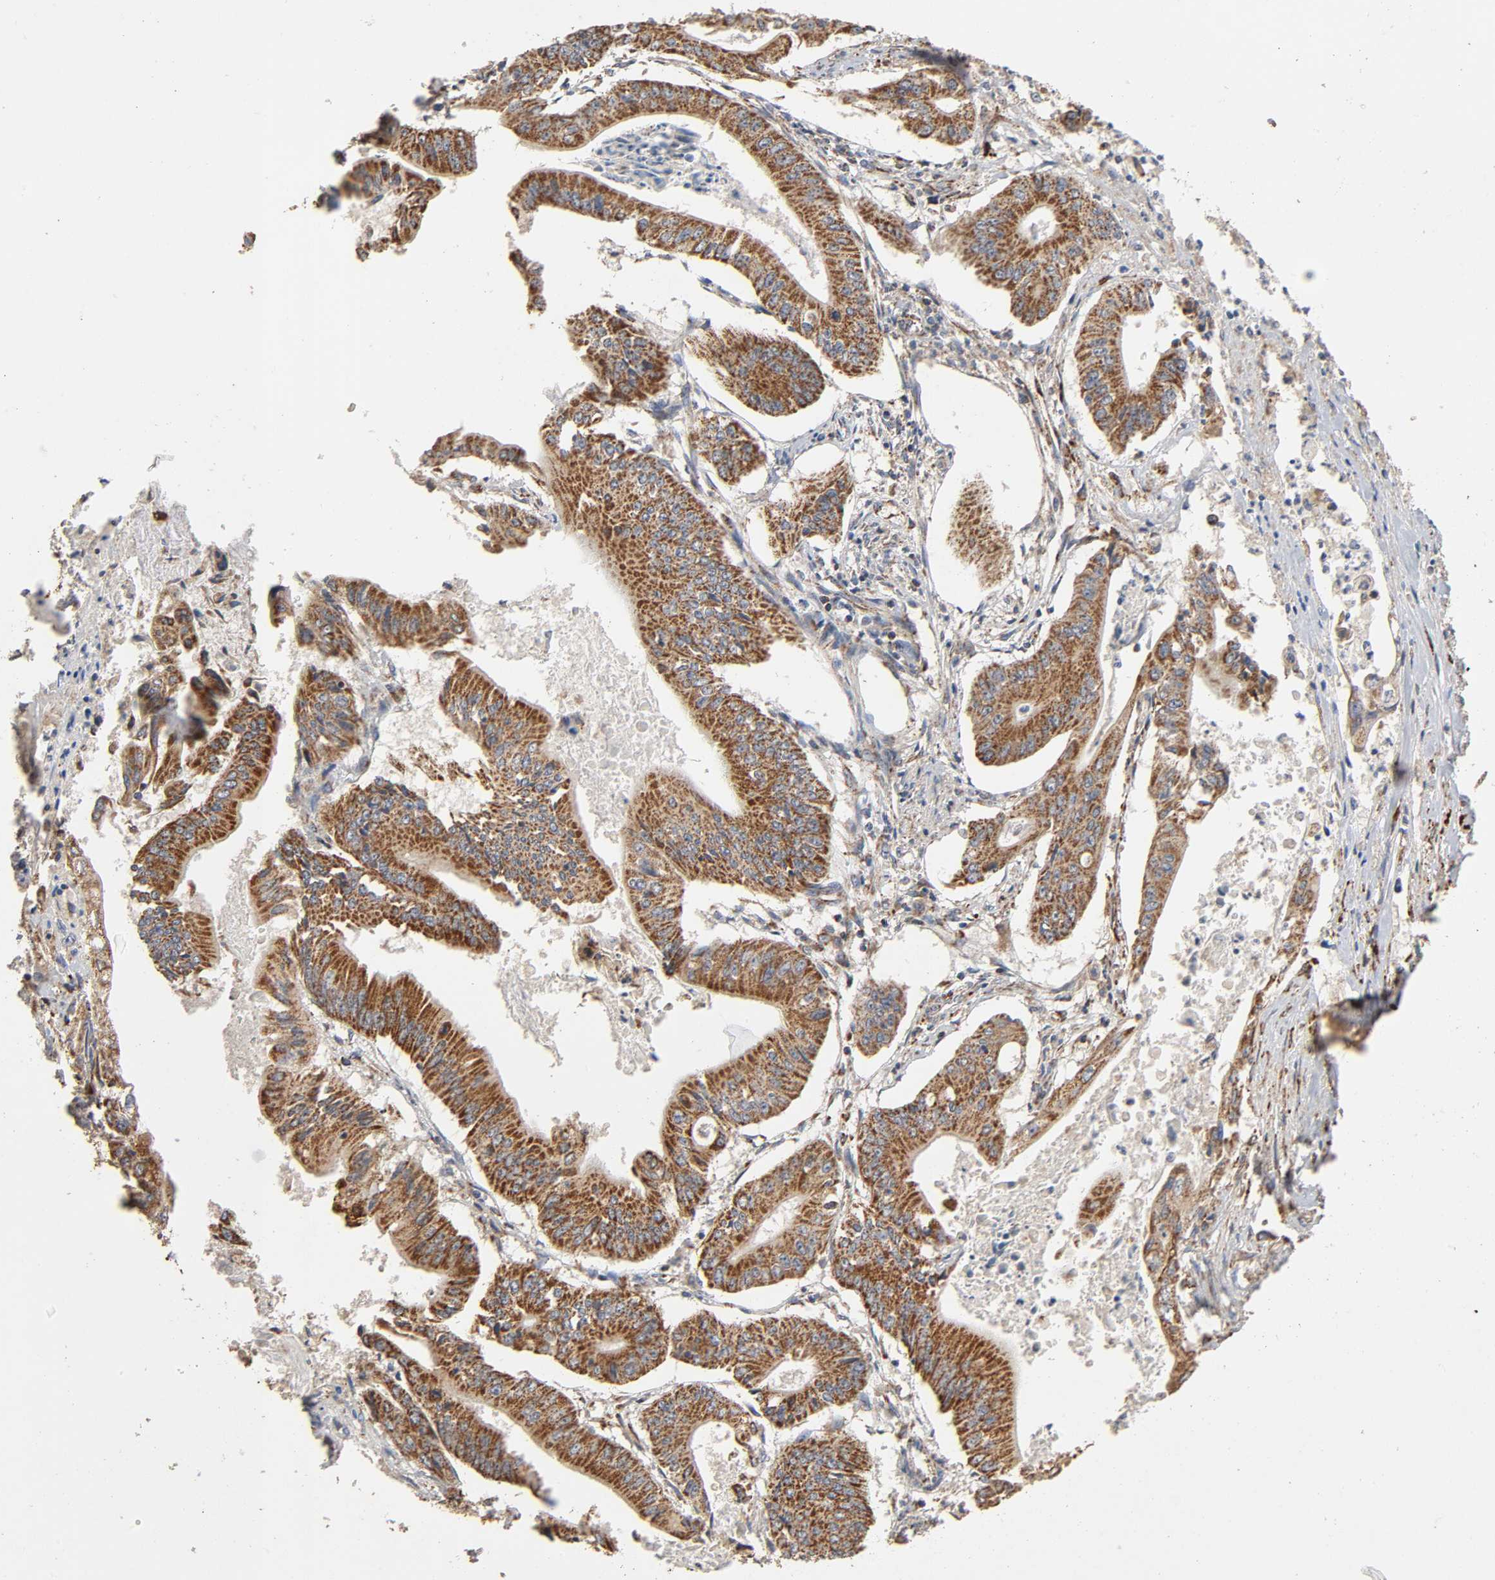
{"staining": {"intensity": "strong", "quantity": ">75%", "location": "cytoplasmic/membranous"}, "tissue": "pancreatic cancer", "cell_type": "Tumor cells", "image_type": "cancer", "snomed": [{"axis": "morphology", "description": "Normal tissue, NOS"}, {"axis": "topography", "description": "Lymph node"}], "caption": "The micrograph shows staining of pancreatic cancer, revealing strong cytoplasmic/membranous protein expression (brown color) within tumor cells.", "gene": "NDUFS3", "patient": {"sex": "male", "age": 62}}